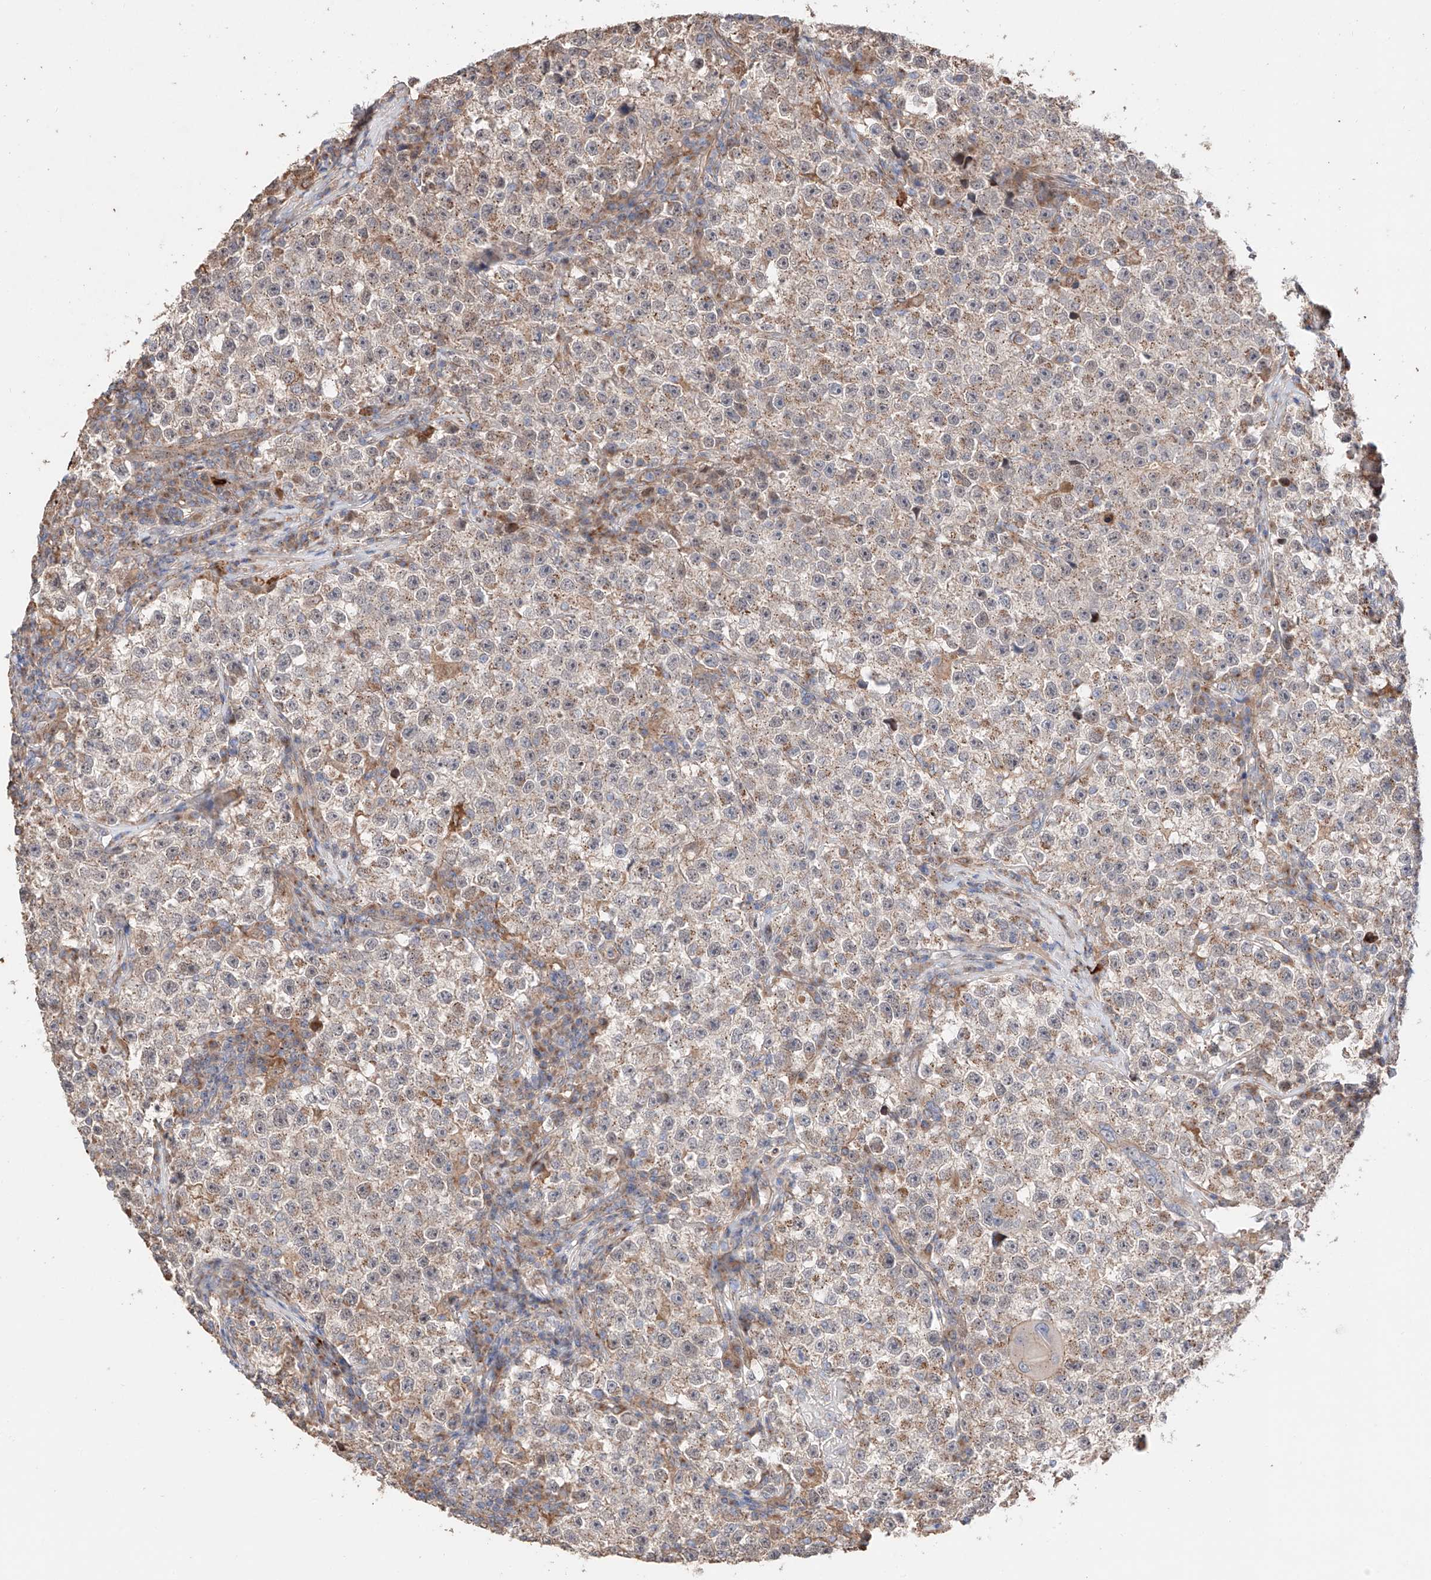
{"staining": {"intensity": "moderate", "quantity": "<25%", "location": "cytoplasmic/membranous"}, "tissue": "testis cancer", "cell_type": "Tumor cells", "image_type": "cancer", "snomed": [{"axis": "morphology", "description": "Seminoma, NOS"}, {"axis": "topography", "description": "Testis"}], "caption": "A histopathology image of testis cancer (seminoma) stained for a protein exhibits moderate cytoplasmic/membranous brown staining in tumor cells.", "gene": "MOSPD1", "patient": {"sex": "male", "age": 22}}